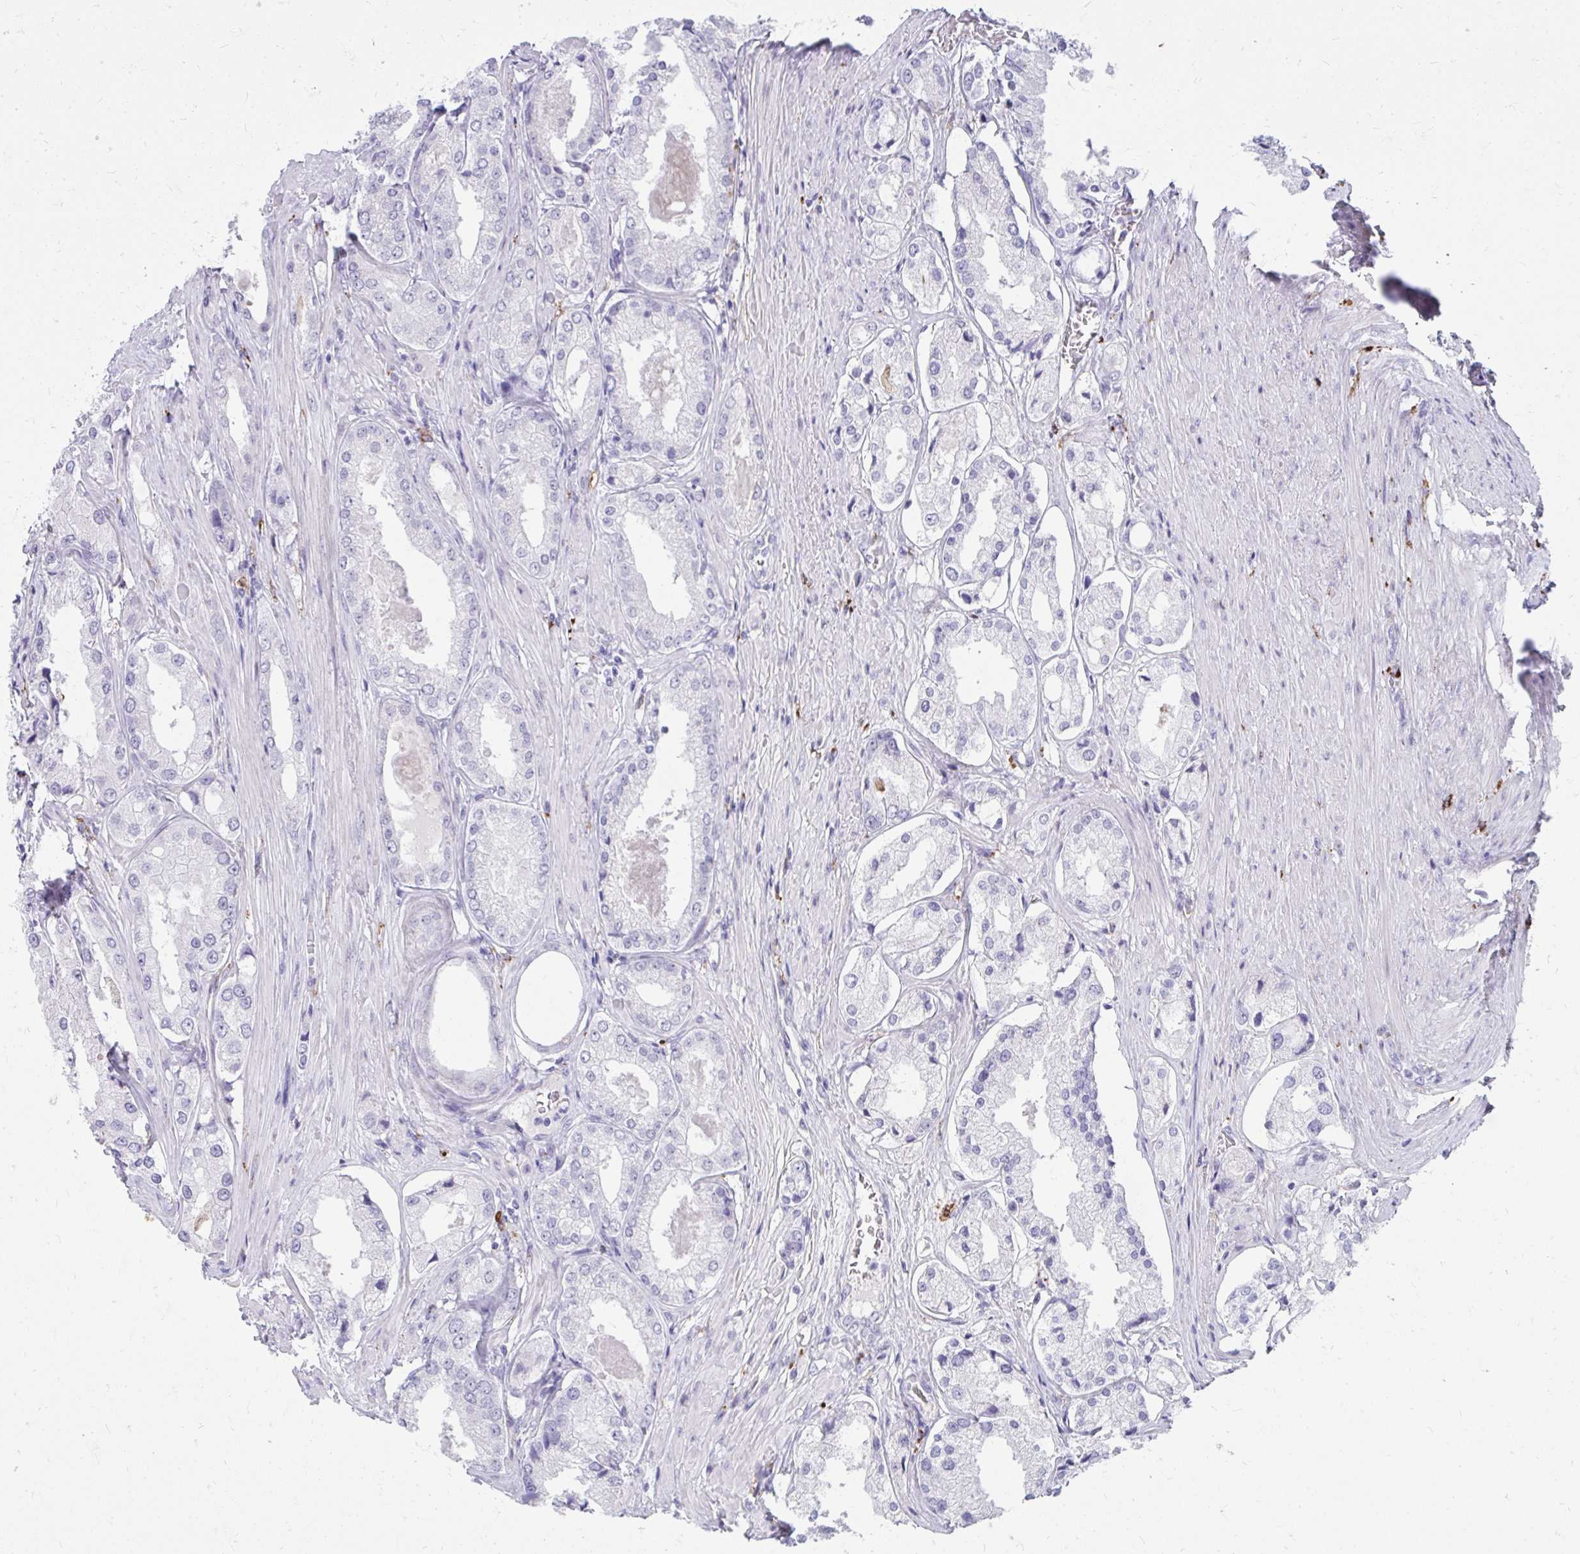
{"staining": {"intensity": "negative", "quantity": "none", "location": "none"}, "tissue": "prostate cancer", "cell_type": "Tumor cells", "image_type": "cancer", "snomed": [{"axis": "morphology", "description": "Adenocarcinoma, Low grade"}, {"axis": "topography", "description": "Prostate"}], "caption": "IHC micrograph of neoplastic tissue: human prostate cancer stained with DAB (3,3'-diaminobenzidine) reveals no significant protein positivity in tumor cells. (DAB immunohistochemistry (IHC) with hematoxylin counter stain).", "gene": "CD163", "patient": {"sex": "male", "age": 68}}